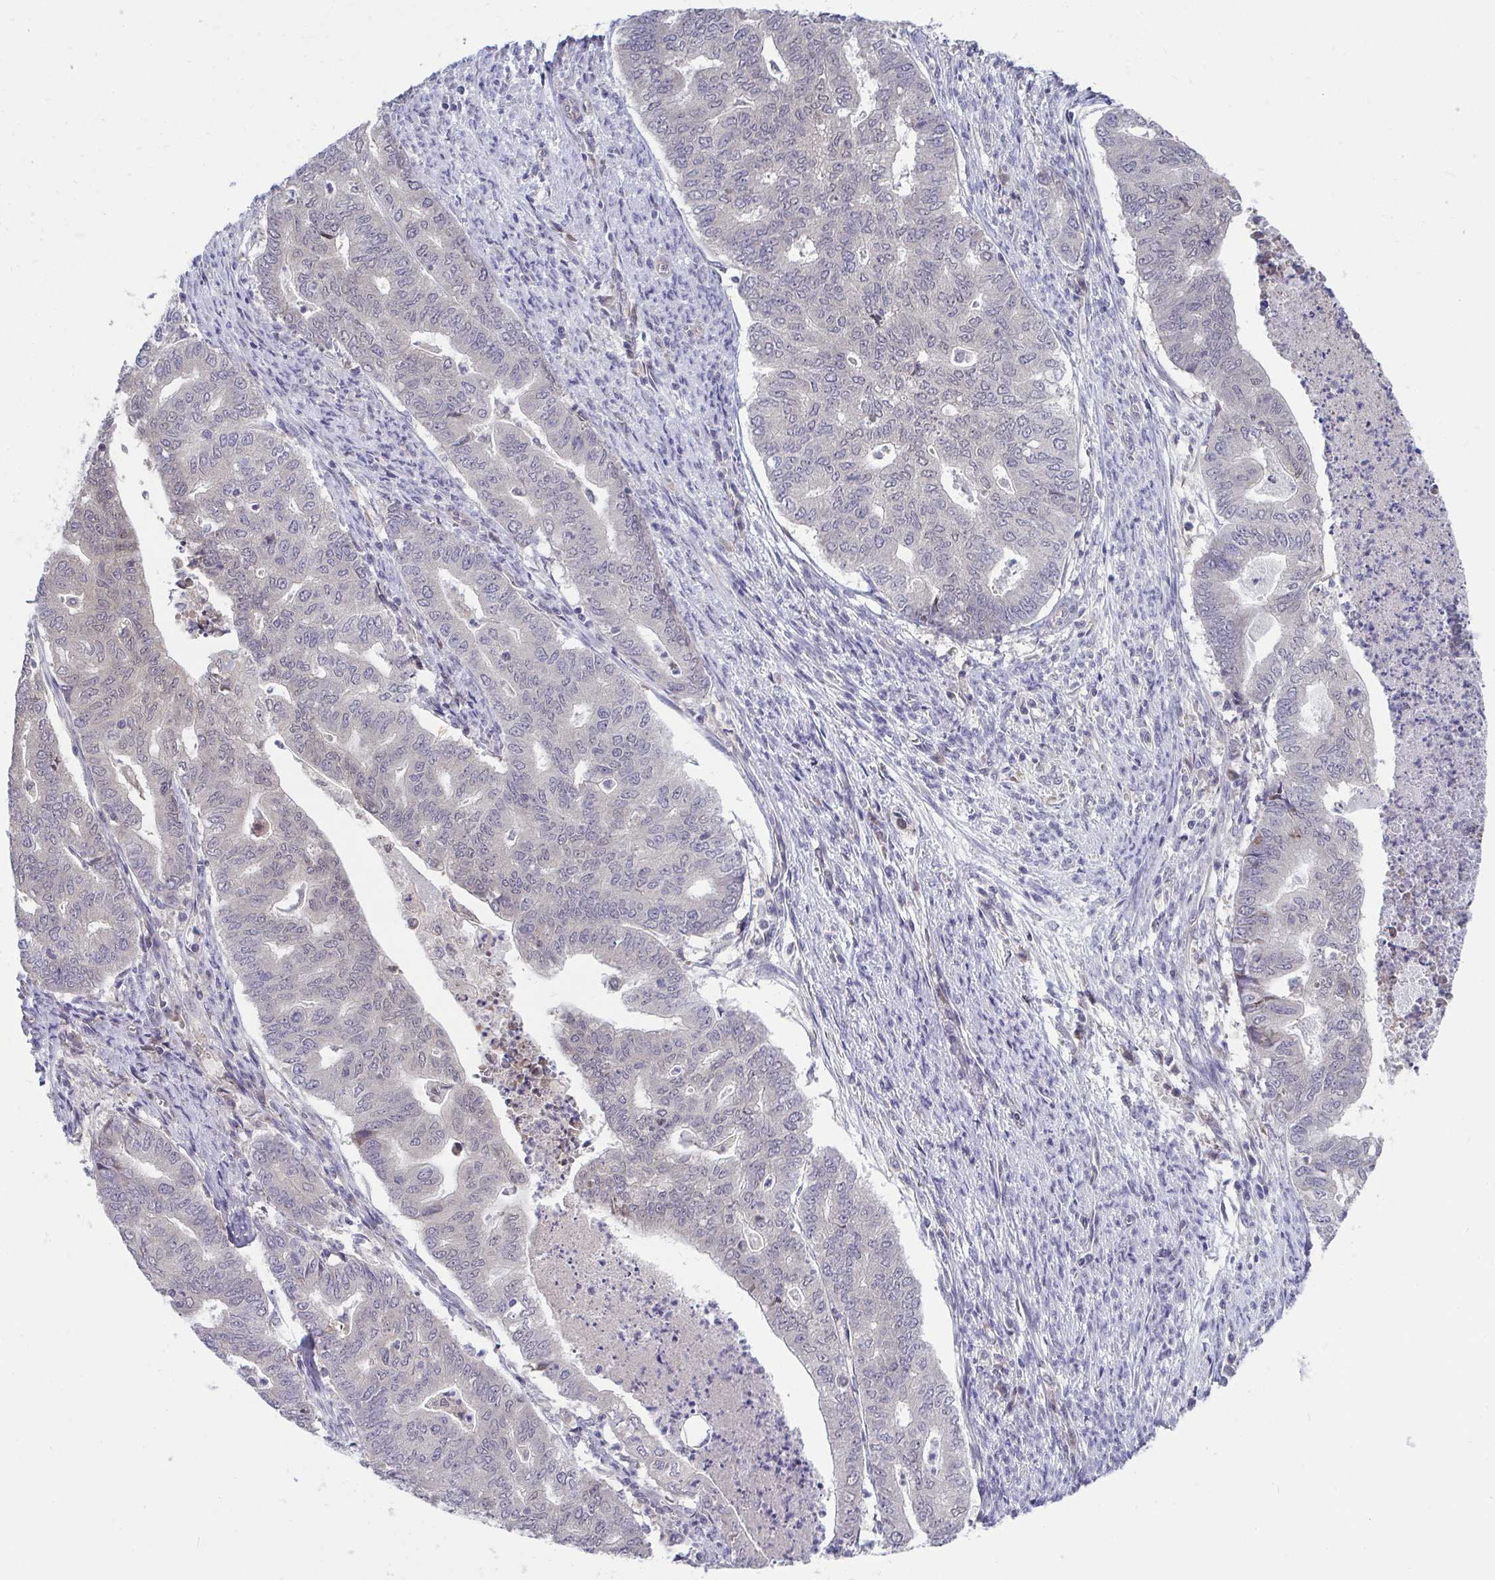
{"staining": {"intensity": "negative", "quantity": "none", "location": "none"}, "tissue": "endometrial cancer", "cell_type": "Tumor cells", "image_type": "cancer", "snomed": [{"axis": "morphology", "description": "Adenocarcinoma, NOS"}, {"axis": "topography", "description": "Endometrium"}], "caption": "IHC of endometrial adenocarcinoma demonstrates no staining in tumor cells. (DAB IHC visualized using brightfield microscopy, high magnification).", "gene": "MROH8", "patient": {"sex": "female", "age": 79}}